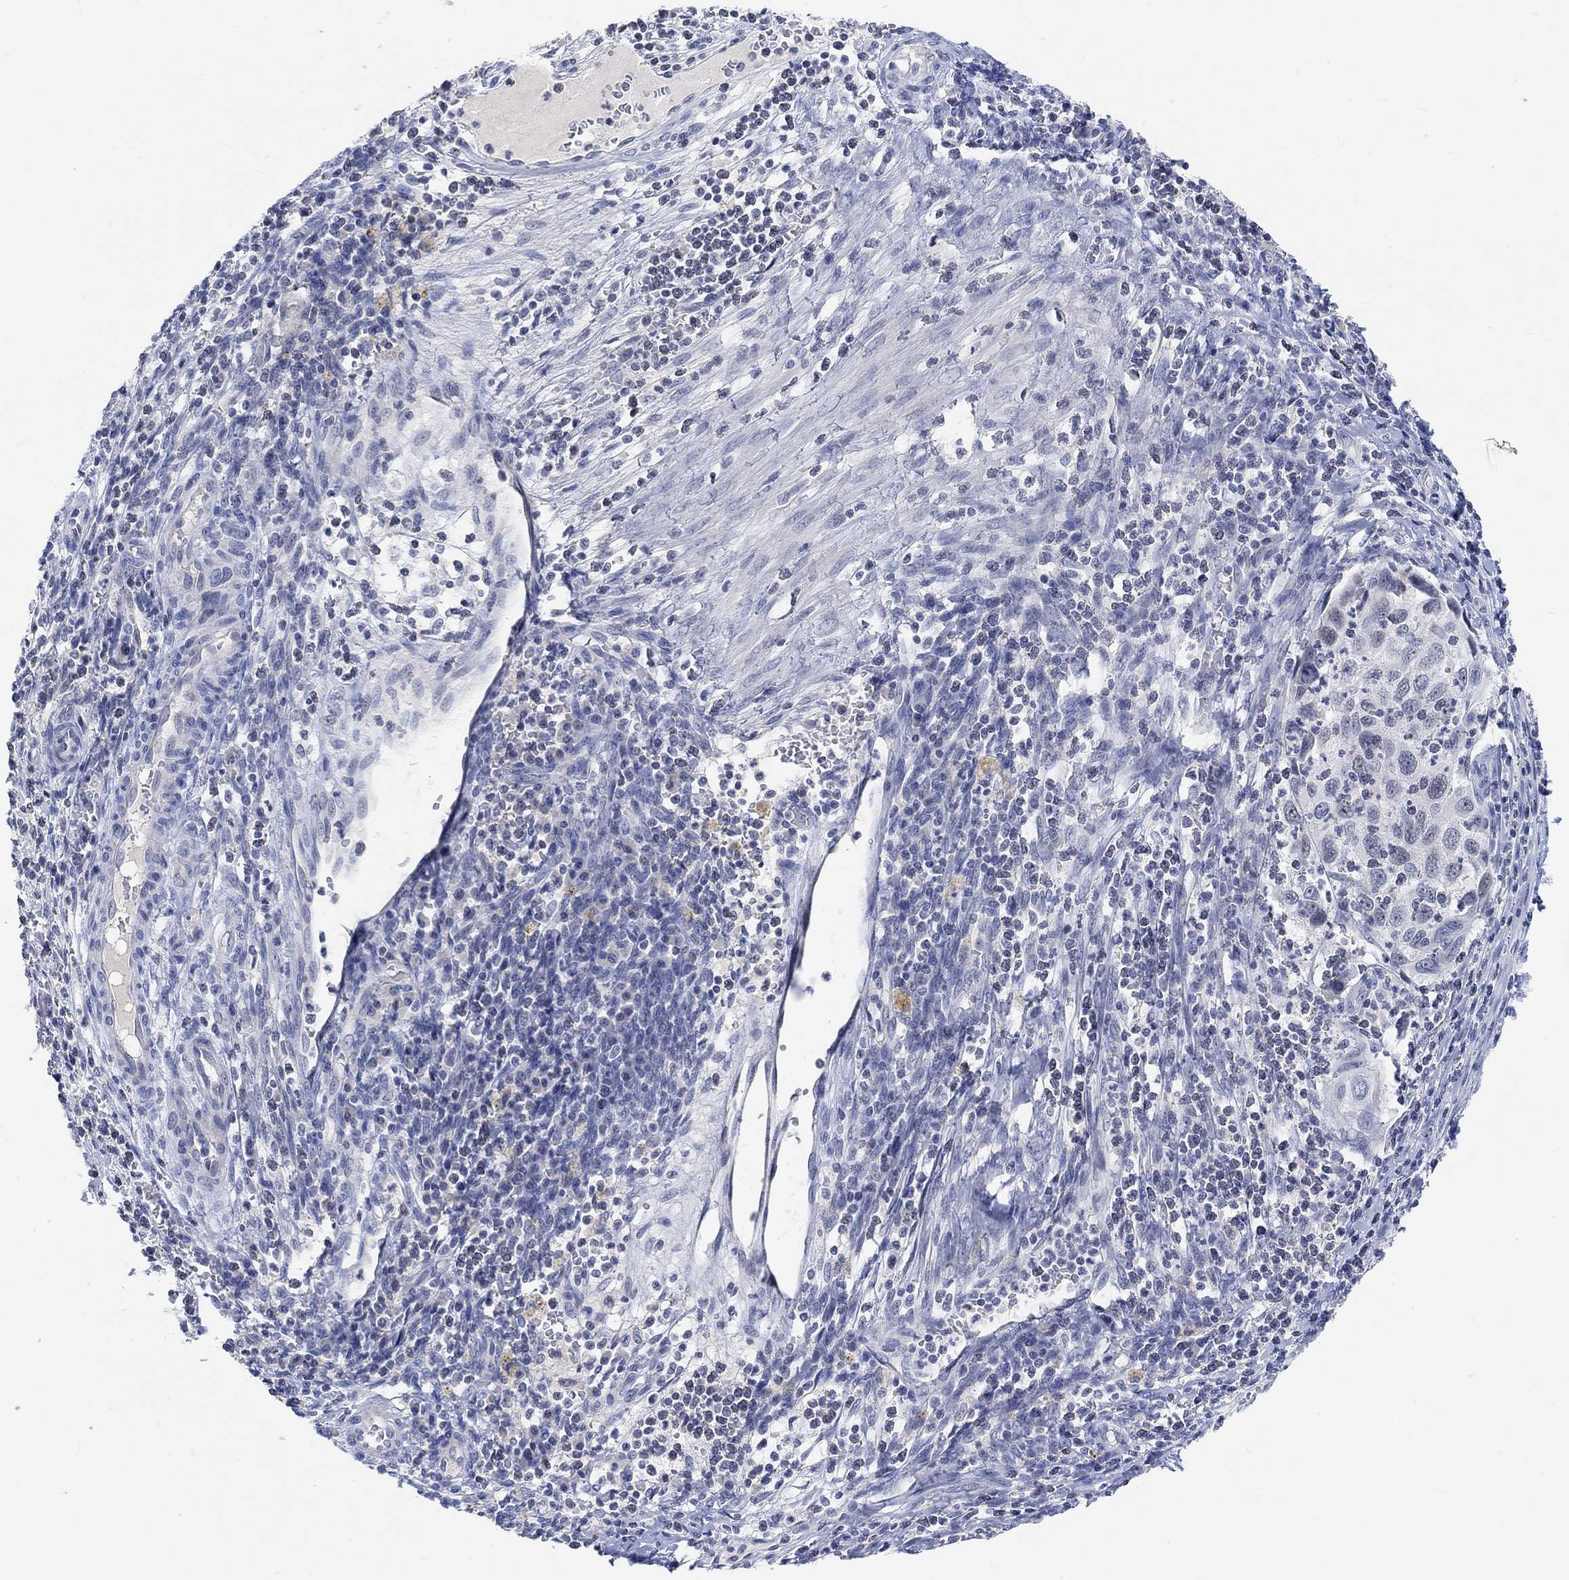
{"staining": {"intensity": "negative", "quantity": "none", "location": "none"}, "tissue": "cervical cancer", "cell_type": "Tumor cells", "image_type": "cancer", "snomed": [{"axis": "morphology", "description": "Squamous cell carcinoma, NOS"}, {"axis": "topography", "description": "Cervix"}], "caption": "This is an immunohistochemistry photomicrograph of cervical squamous cell carcinoma. There is no positivity in tumor cells.", "gene": "ATP6V1E2", "patient": {"sex": "female", "age": 70}}